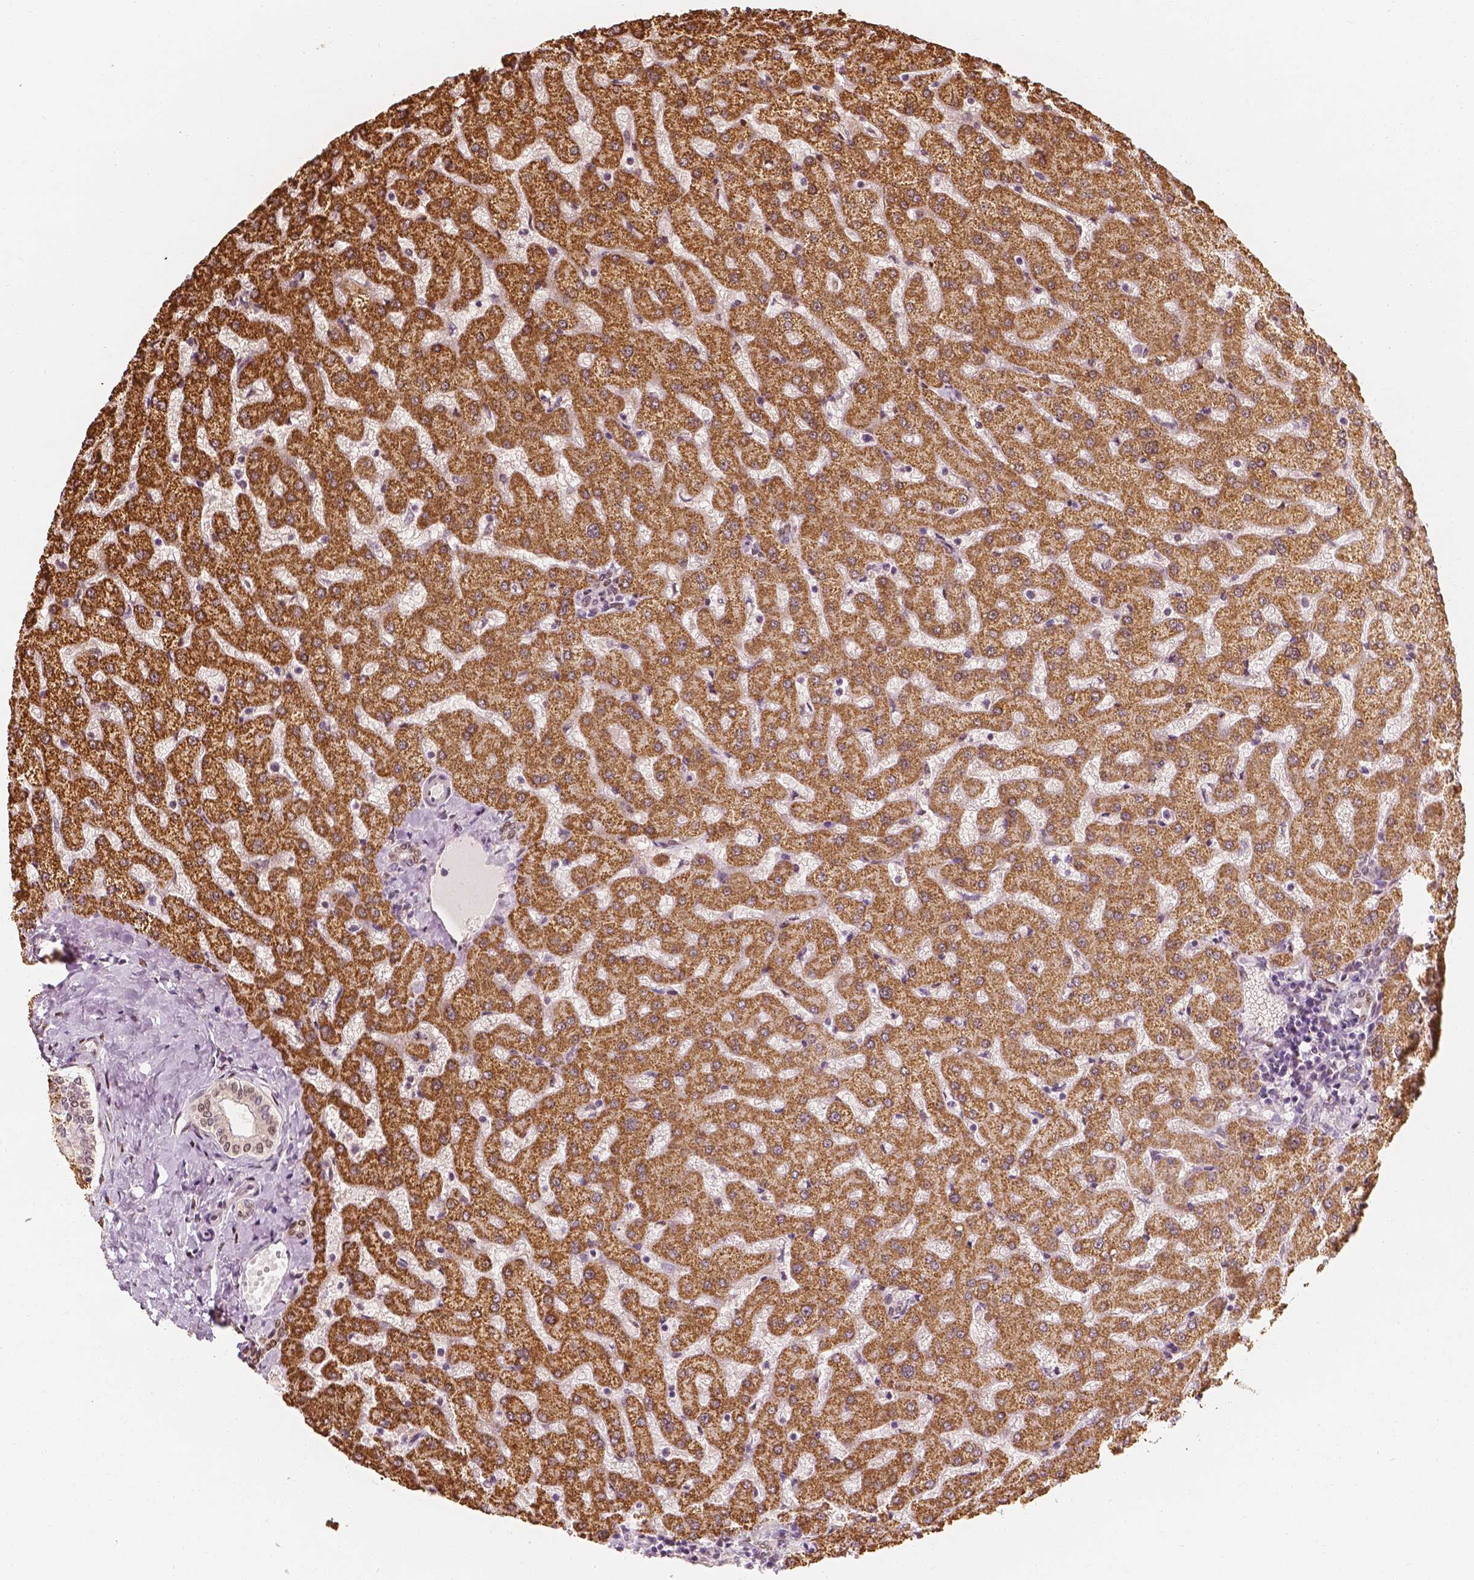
{"staining": {"intensity": "weak", "quantity": "25%-75%", "location": "nuclear"}, "tissue": "liver", "cell_type": "Cholangiocytes", "image_type": "normal", "snomed": [{"axis": "morphology", "description": "Normal tissue, NOS"}, {"axis": "topography", "description": "Liver"}], "caption": "Unremarkable liver exhibits weak nuclear expression in about 25%-75% of cholangiocytes, visualized by immunohistochemistry. (brown staining indicates protein expression, while blue staining denotes nuclei).", "gene": "TBC1D17", "patient": {"sex": "female", "age": 50}}